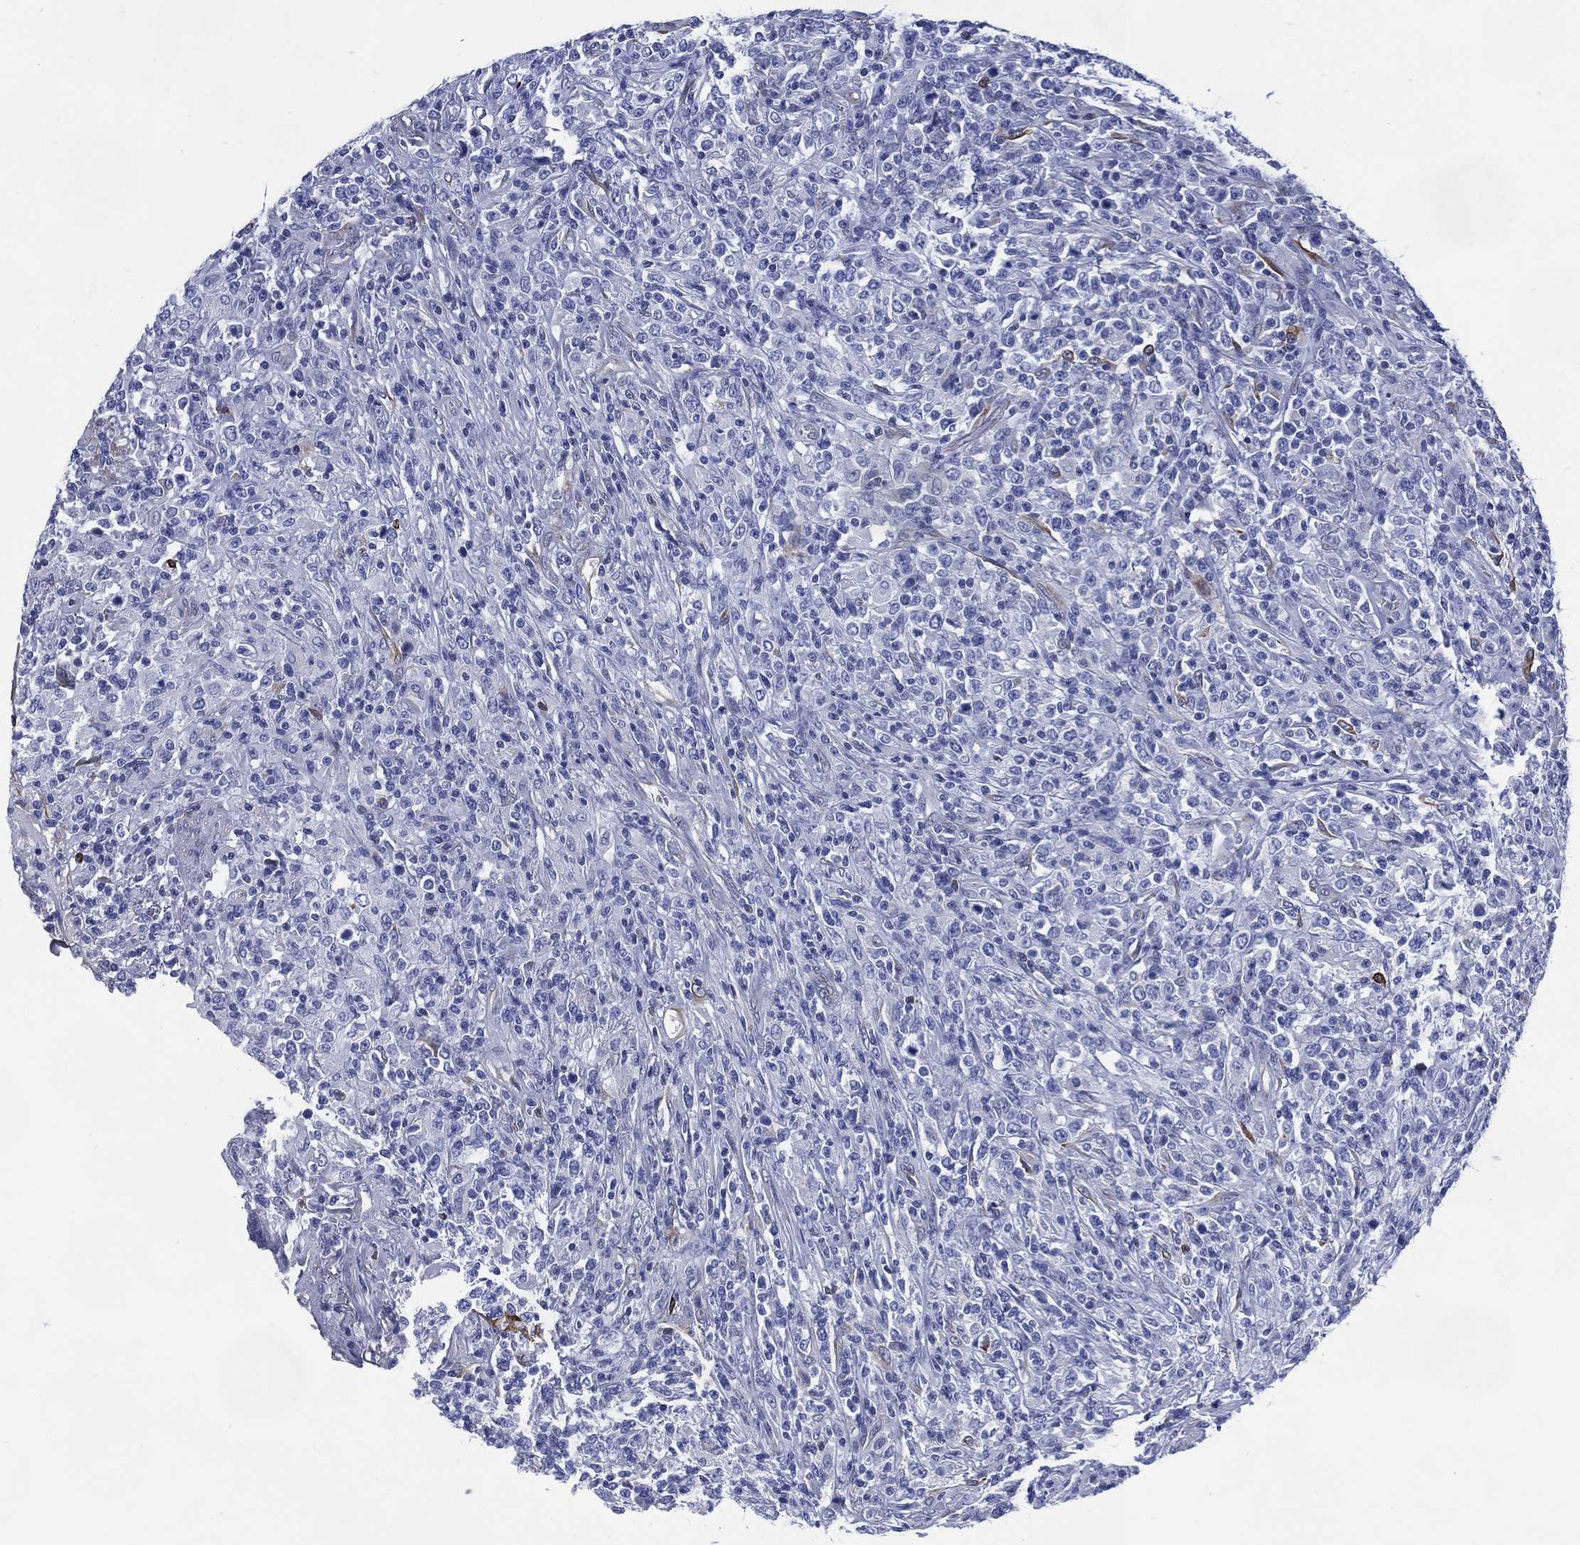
{"staining": {"intensity": "negative", "quantity": "none", "location": "none"}, "tissue": "lymphoma", "cell_type": "Tumor cells", "image_type": "cancer", "snomed": [{"axis": "morphology", "description": "Malignant lymphoma, non-Hodgkin's type, High grade"}, {"axis": "topography", "description": "Lung"}], "caption": "DAB immunohistochemical staining of human lymphoma displays no significant positivity in tumor cells.", "gene": "DDI1", "patient": {"sex": "male", "age": 79}}